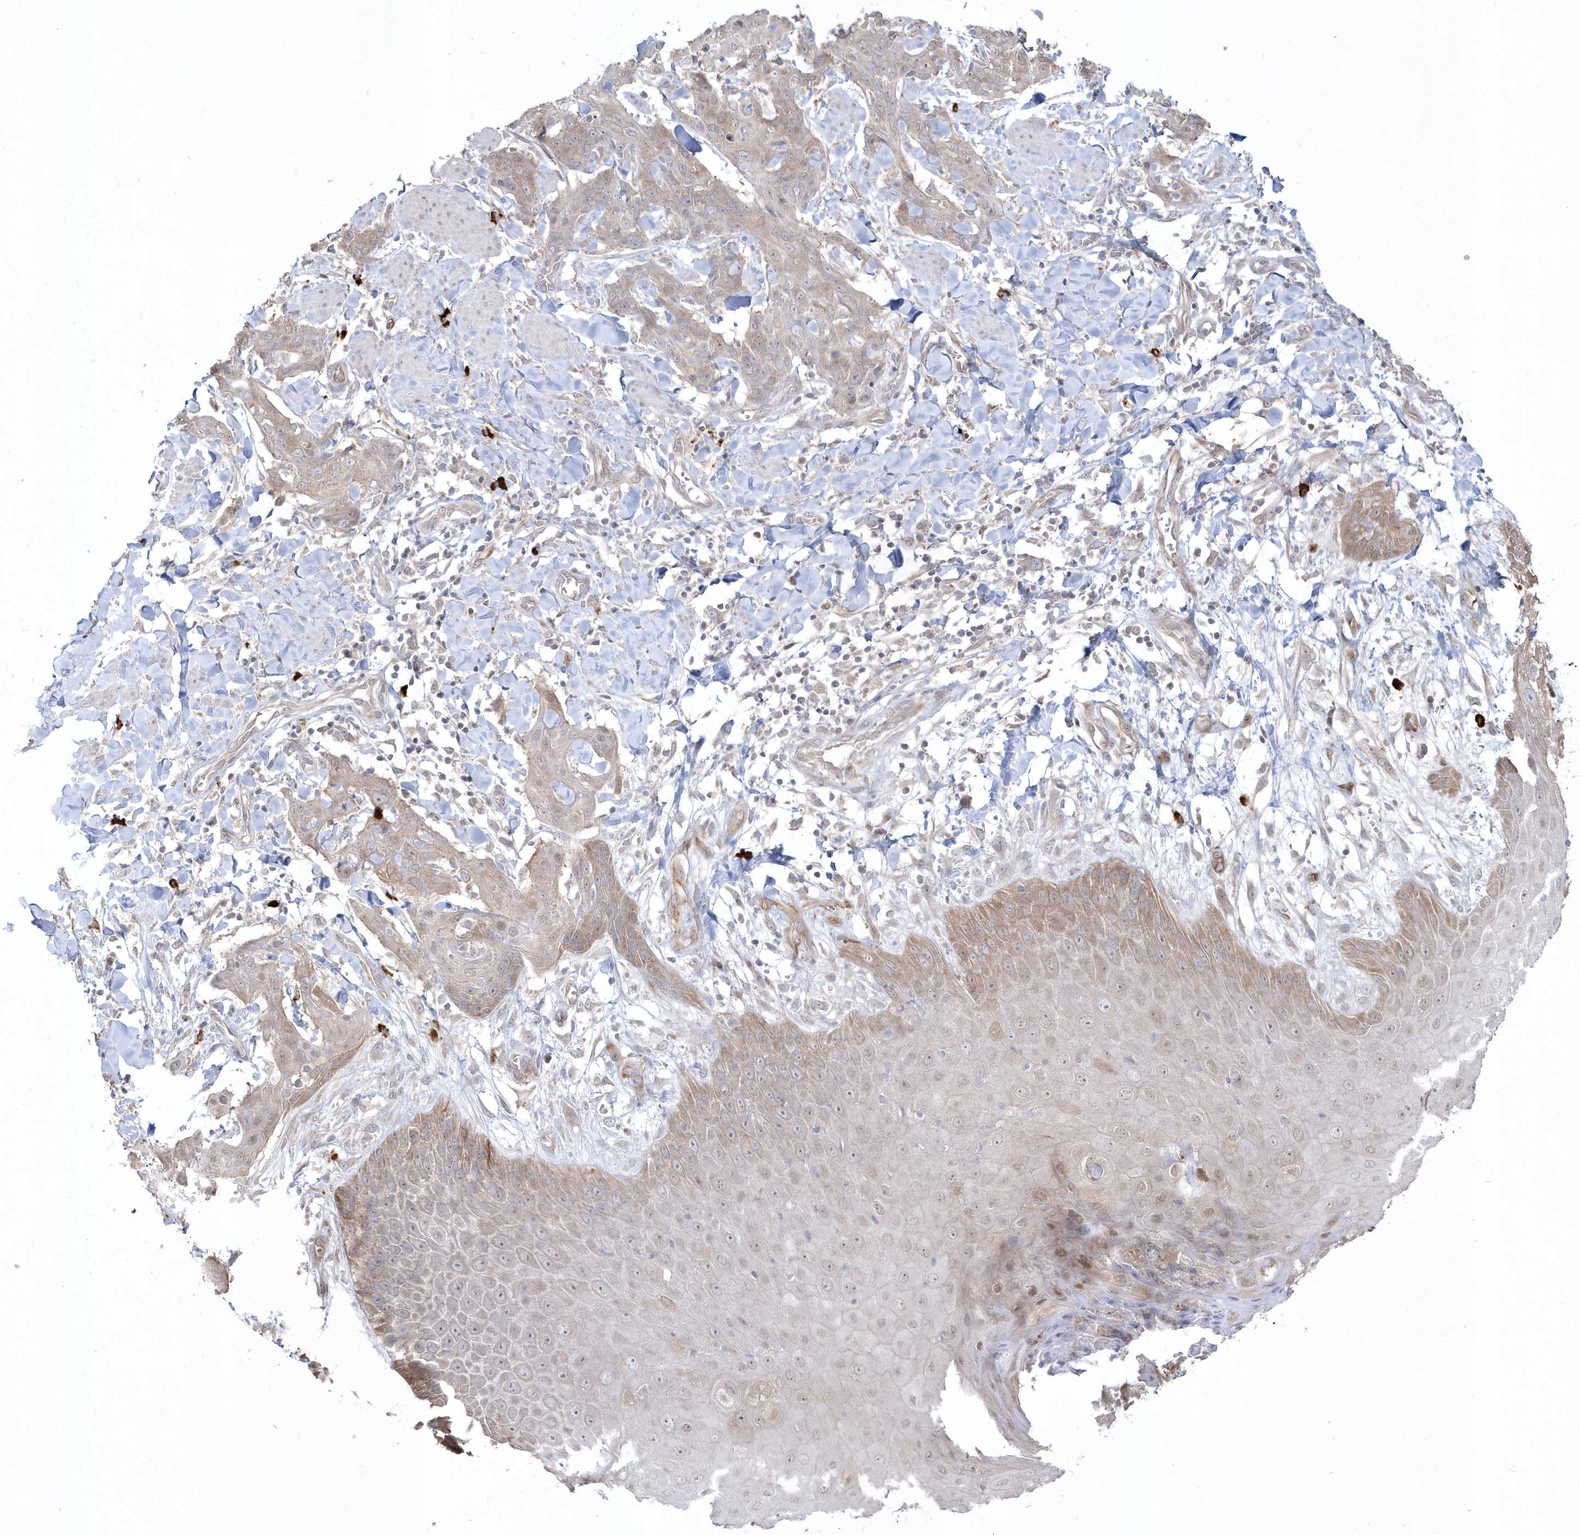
{"staining": {"intensity": "weak", "quantity": "25%-75%", "location": "cytoplasmic/membranous"}, "tissue": "skin cancer", "cell_type": "Tumor cells", "image_type": "cancer", "snomed": [{"axis": "morphology", "description": "Squamous cell carcinoma, NOS"}, {"axis": "topography", "description": "Skin"}, {"axis": "topography", "description": "Vulva"}], "caption": "Tumor cells reveal low levels of weak cytoplasmic/membranous positivity in about 25%-75% of cells in human skin cancer. The staining was performed using DAB (3,3'-diaminobenzidine), with brown indicating positive protein expression. Nuclei are stained blue with hematoxylin.", "gene": "DHX57", "patient": {"sex": "female", "age": 85}}